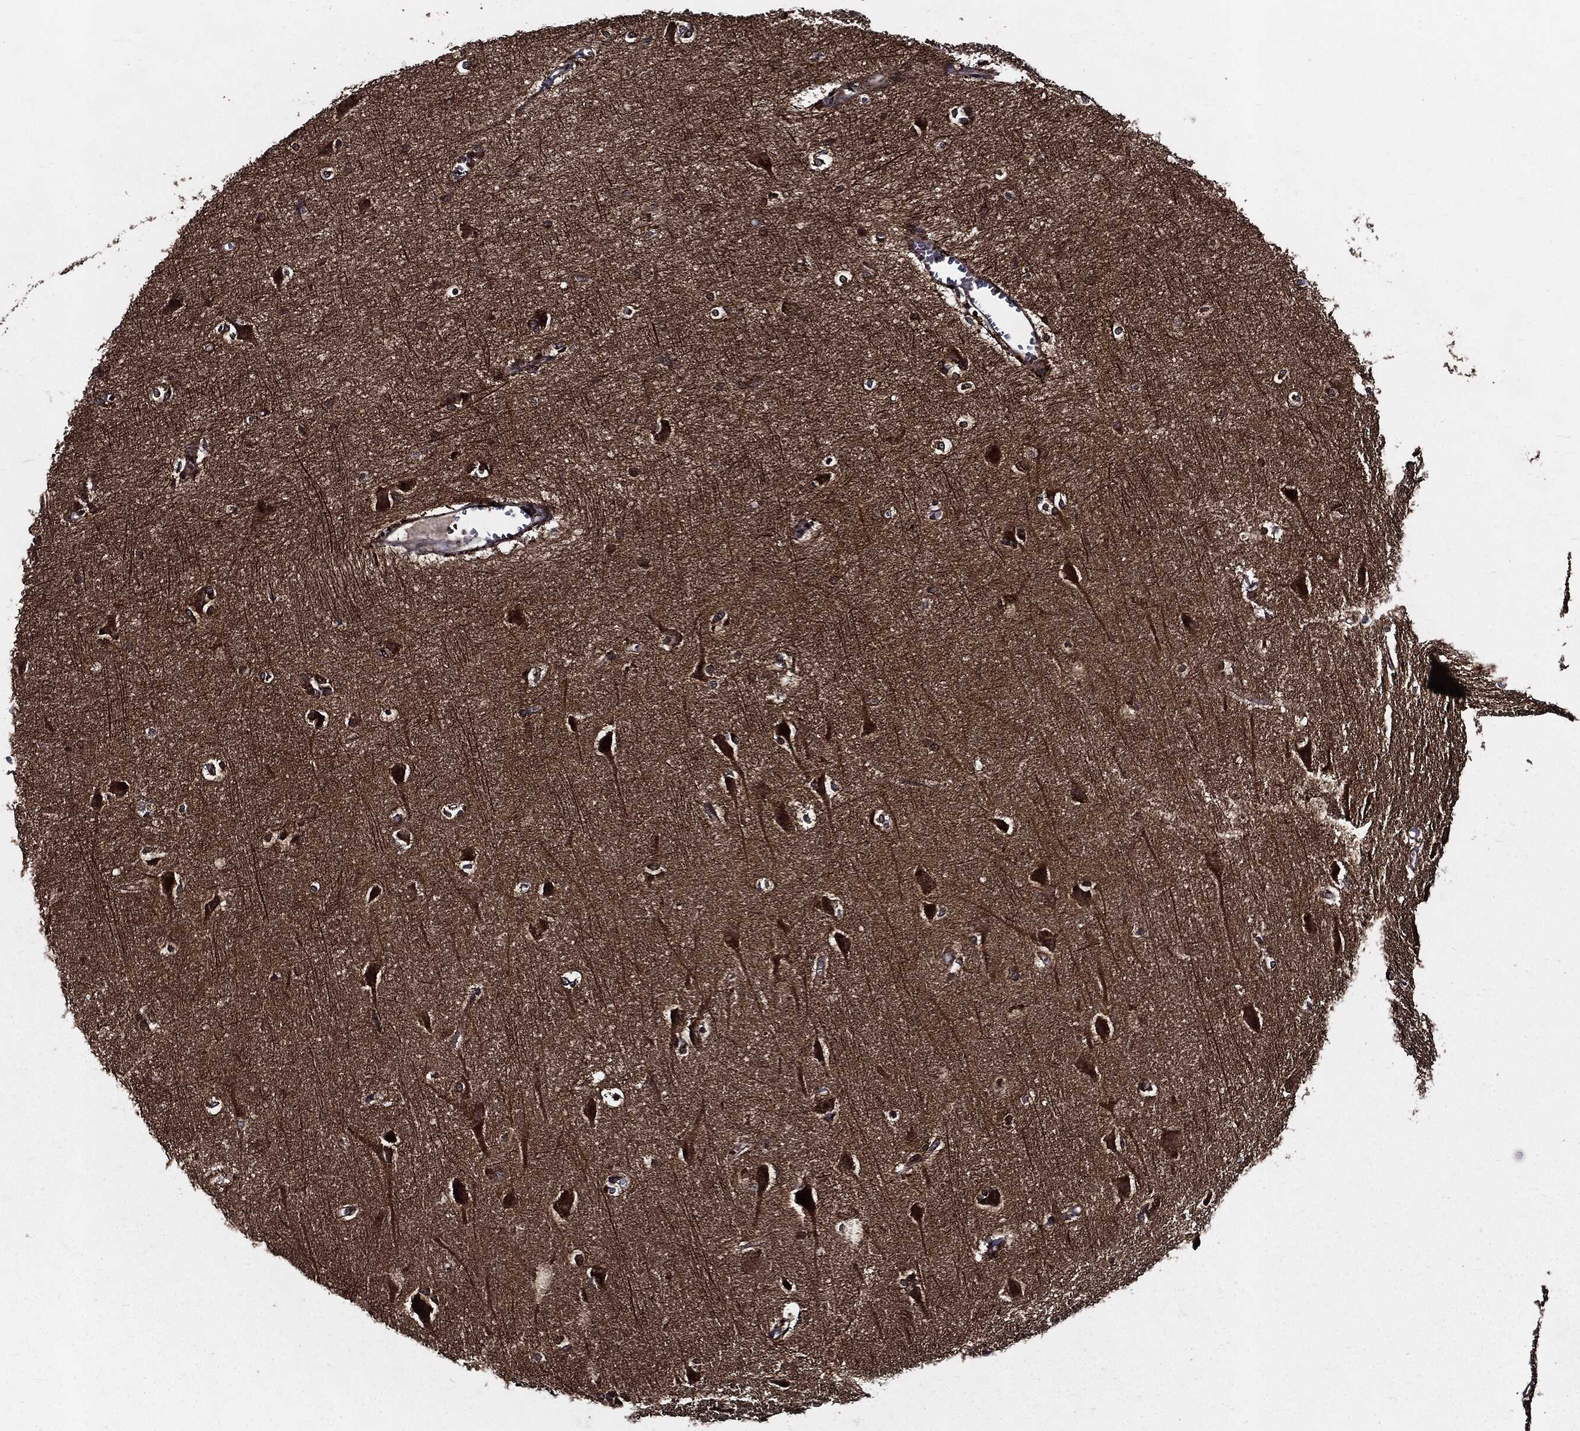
{"staining": {"intensity": "moderate", "quantity": ">75%", "location": "cytoplasmic/membranous"}, "tissue": "cerebral cortex", "cell_type": "Endothelial cells", "image_type": "normal", "snomed": [{"axis": "morphology", "description": "Normal tissue, NOS"}, {"axis": "topography", "description": "Cerebral cortex"}], "caption": "Immunohistochemistry of benign cerebral cortex demonstrates medium levels of moderate cytoplasmic/membranous staining in about >75% of endothelial cells.", "gene": "HTT", "patient": {"sex": "male", "age": 37}}